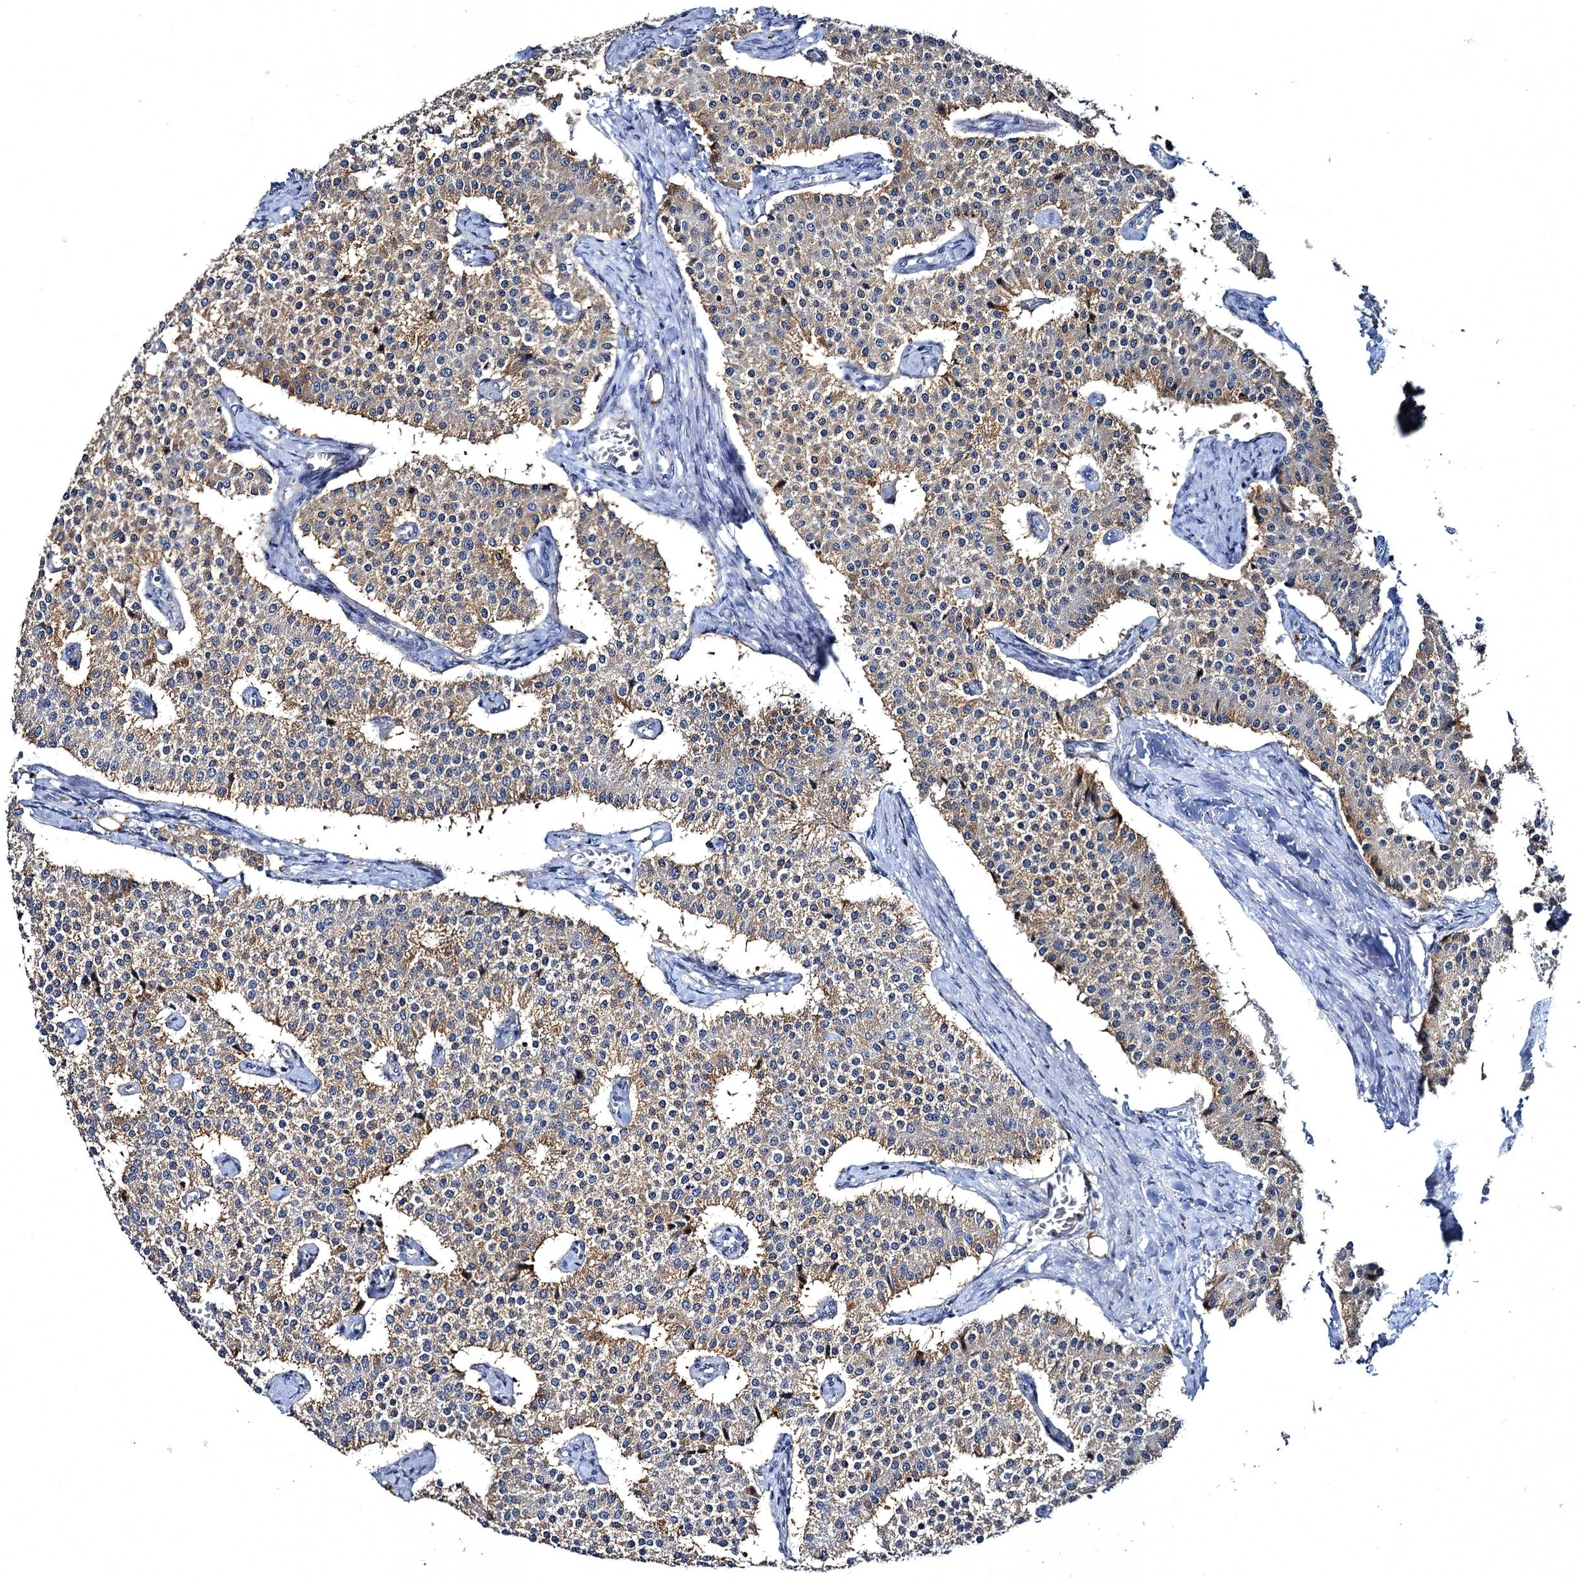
{"staining": {"intensity": "moderate", "quantity": "<25%", "location": "cytoplasmic/membranous"}, "tissue": "carcinoid", "cell_type": "Tumor cells", "image_type": "cancer", "snomed": [{"axis": "morphology", "description": "Carcinoid, malignant, NOS"}, {"axis": "topography", "description": "Colon"}], "caption": "The photomicrograph exhibits staining of carcinoid (malignant), revealing moderate cytoplasmic/membranous protein expression (brown color) within tumor cells. (IHC, brightfield microscopy, high magnification).", "gene": "ATP9A", "patient": {"sex": "female", "age": 52}}